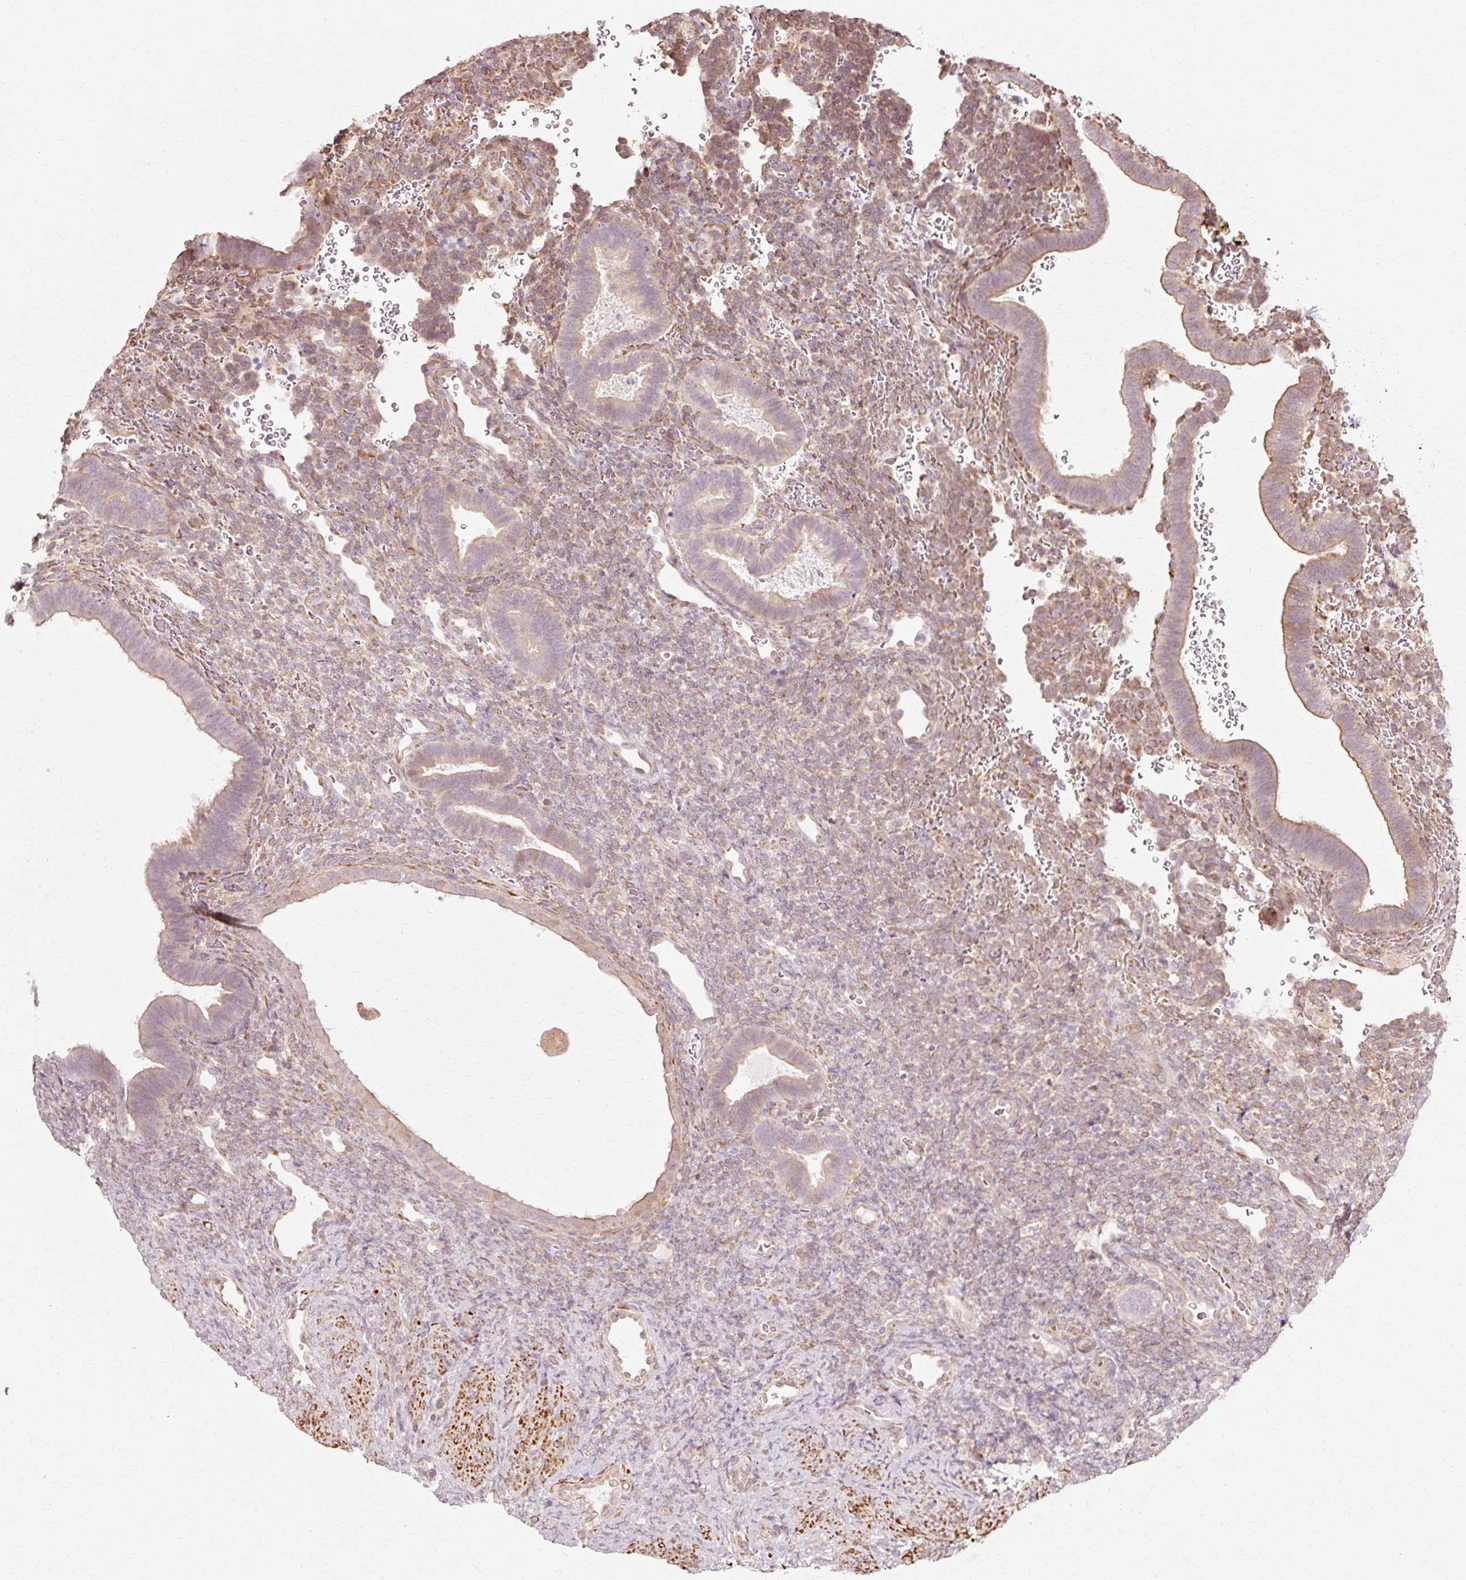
{"staining": {"intensity": "moderate", "quantity": "<25%", "location": "cytoplasmic/membranous"}, "tissue": "endometrium", "cell_type": "Cells in endometrial stroma", "image_type": "normal", "snomed": [{"axis": "morphology", "description": "Normal tissue, NOS"}, {"axis": "topography", "description": "Endometrium"}], "caption": "Immunohistochemistry staining of unremarkable endometrium, which displays low levels of moderate cytoplasmic/membranous expression in about <25% of cells in endometrial stroma indicating moderate cytoplasmic/membranous protein staining. The staining was performed using DAB (3,3'-diaminobenzidine) (brown) for protein detection and nuclei were counterstained in hematoxylin (blue).", "gene": "RANBP2", "patient": {"sex": "female", "age": 34}}